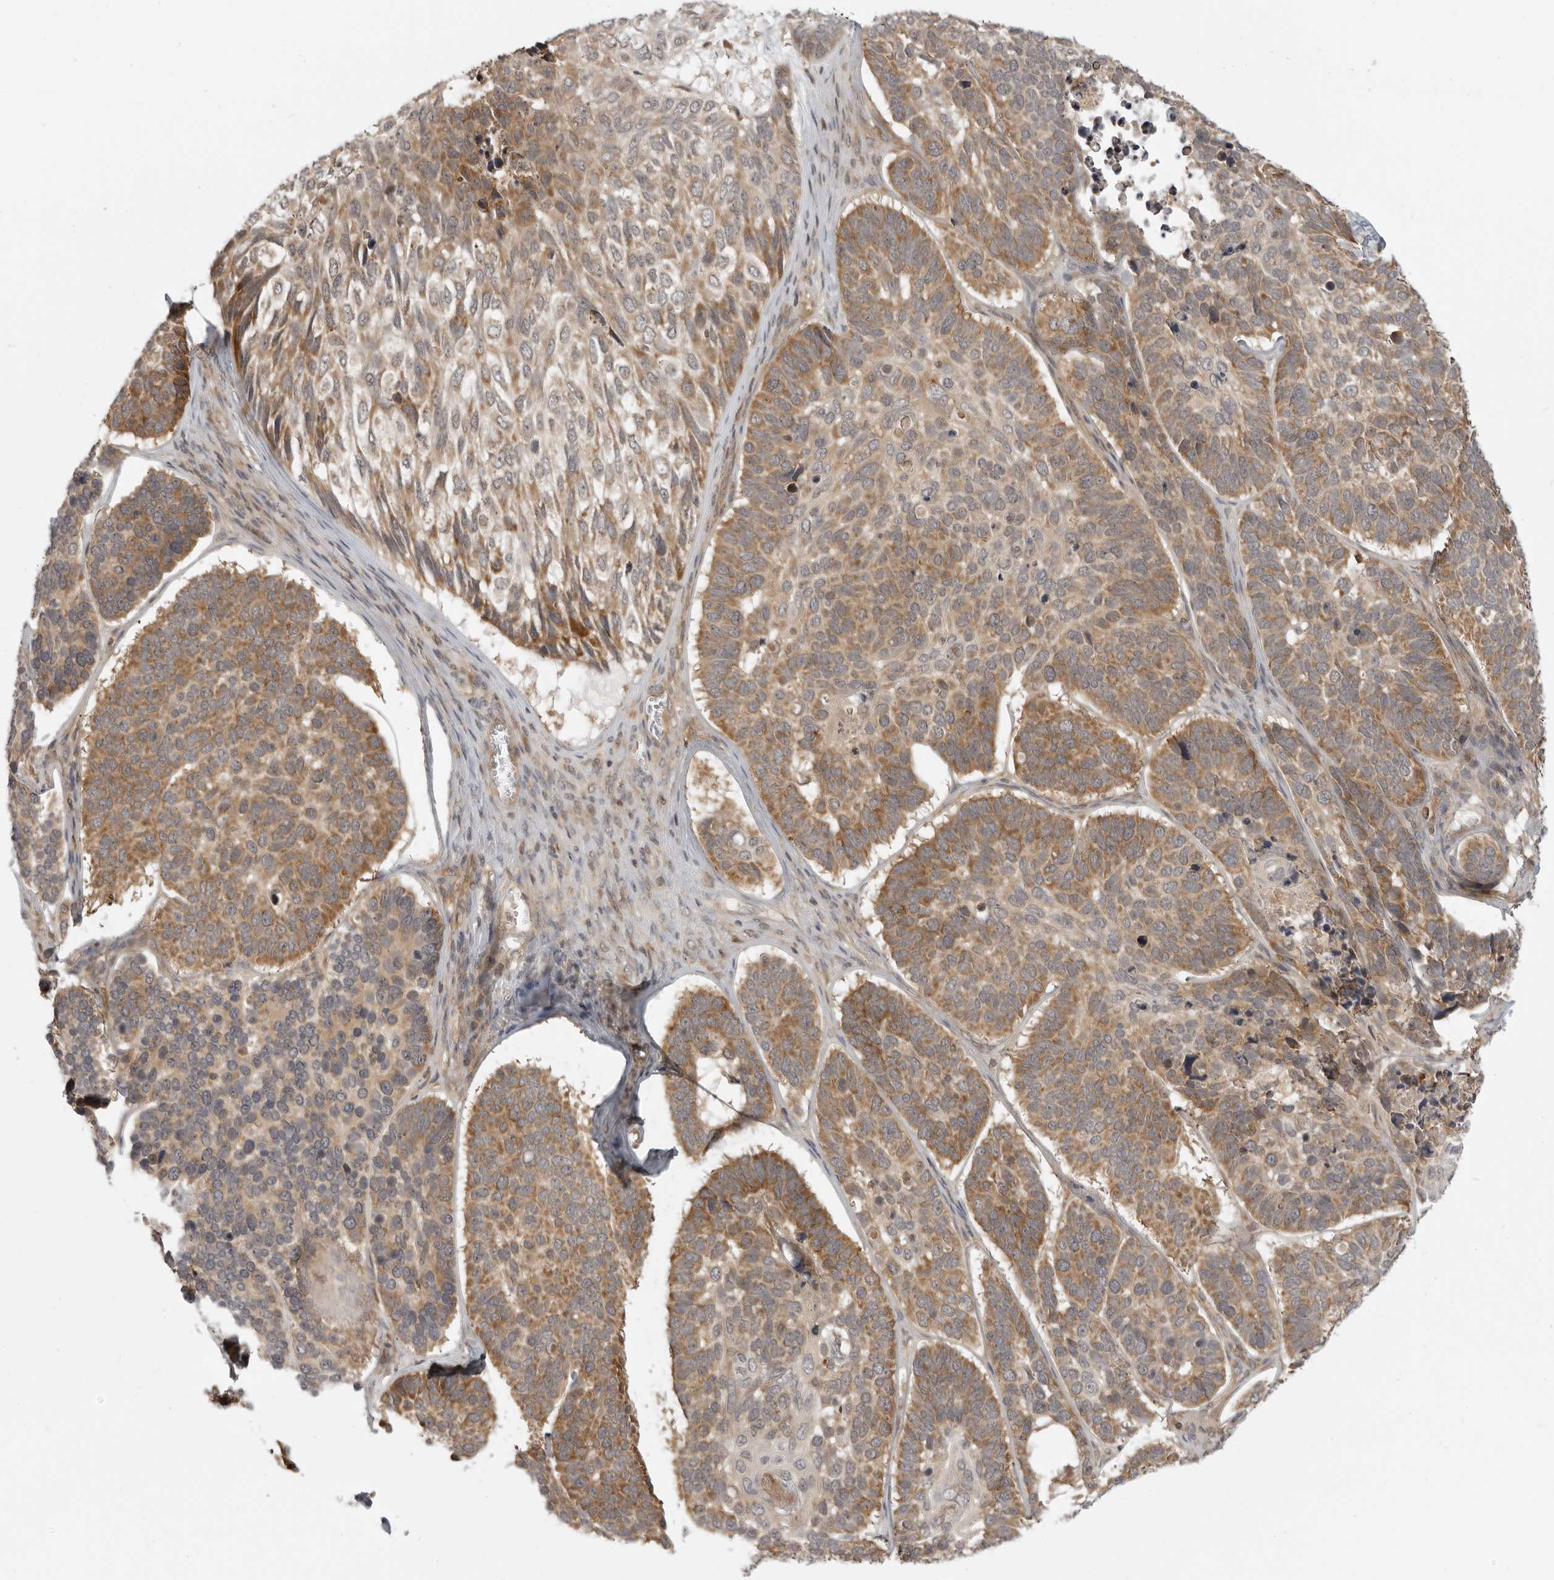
{"staining": {"intensity": "moderate", "quantity": ">75%", "location": "cytoplasmic/membranous"}, "tissue": "skin cancer", "cell_type": "Tumor cells", "image_type": "cancer", "snomed": [{"axis": "morphology", "description": "Basal cell carcinoma"}, {"axis": "topography", "description": "Skin"}], "caption": "This is a histology image of IHC staining of skin cancer (basal cell carcinoma), which shows moderate positivity in the cytoplasmic/membranous of tumor cells.", "gene": "PRRC2A", "patient": {"sex": "male", "age": 62}}